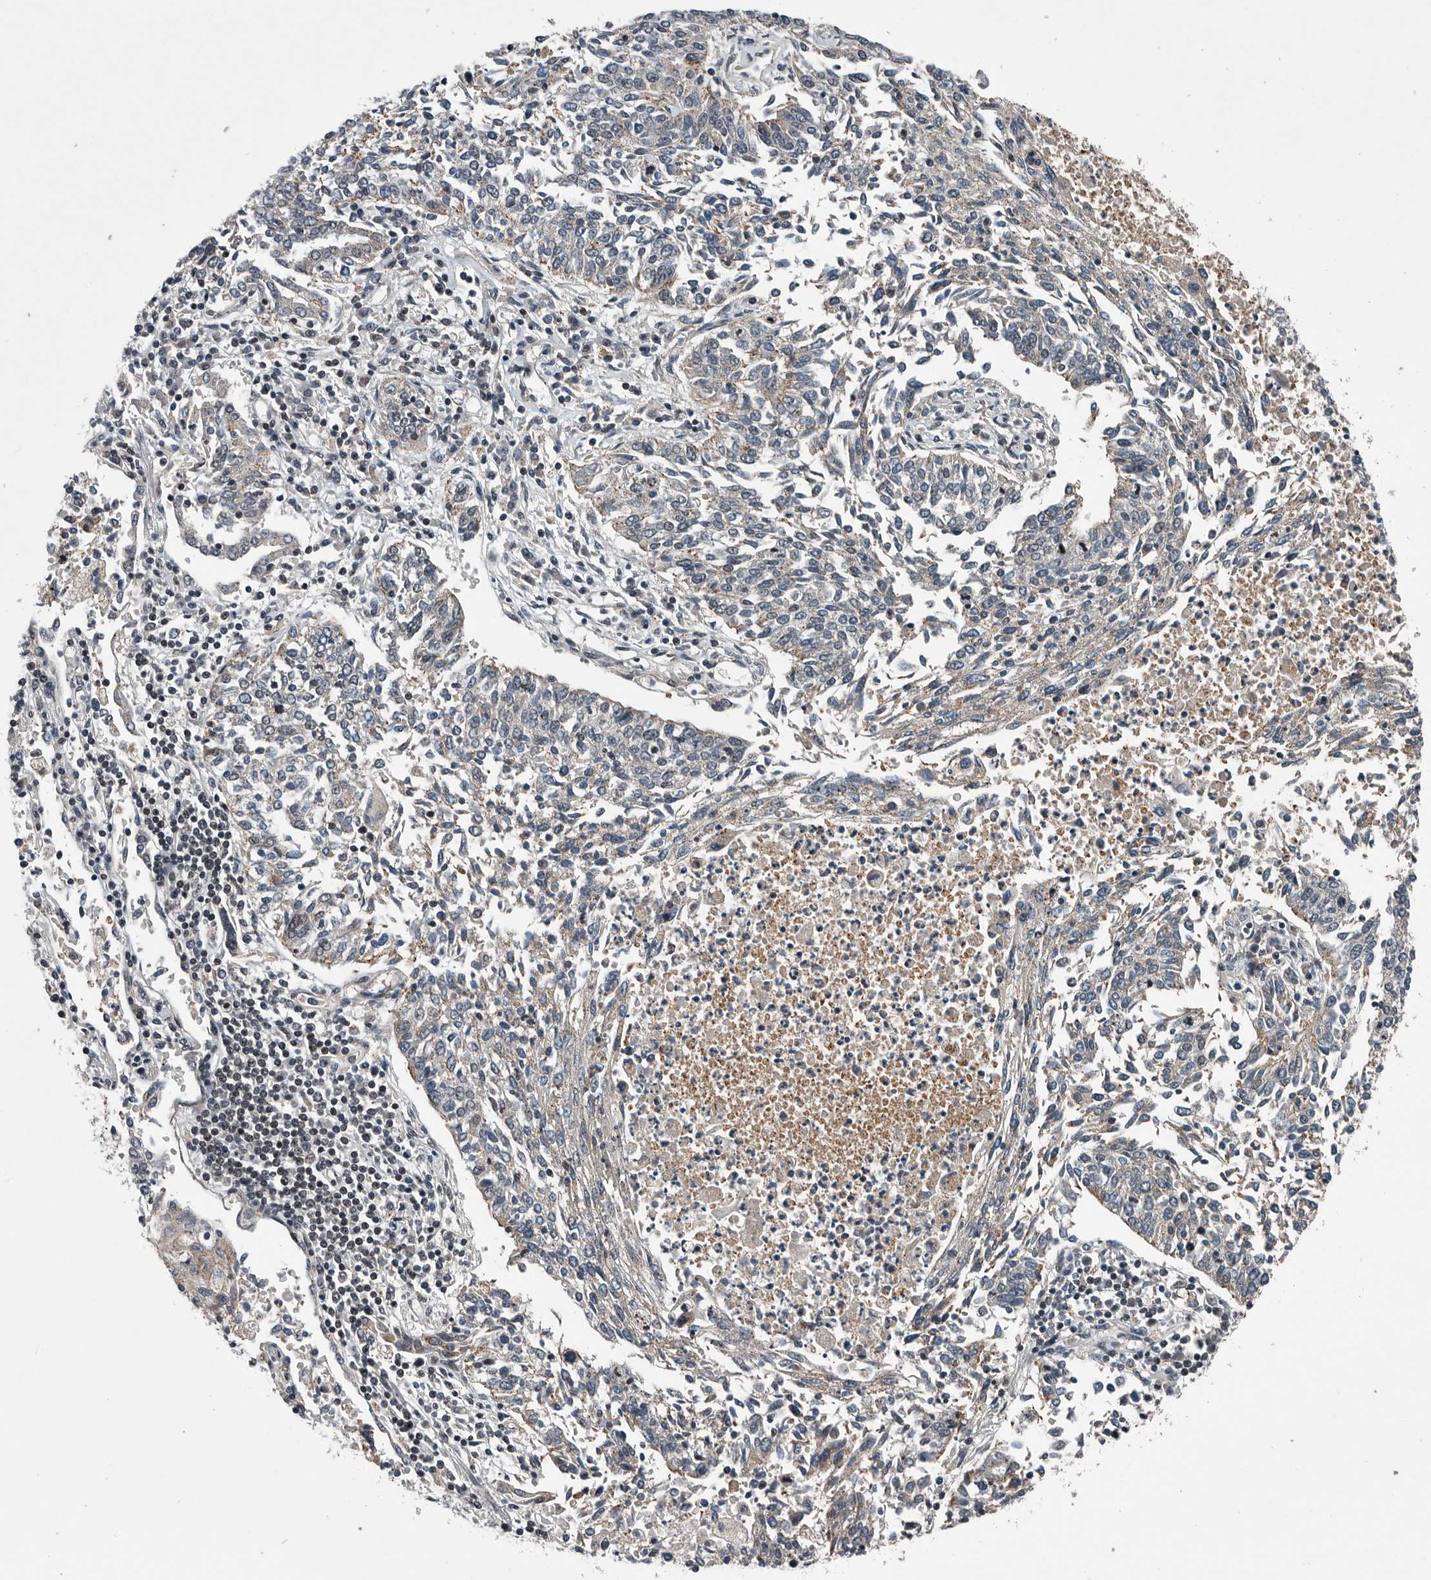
{"staining": {"intensity": "negative", "quantity": "none", "location": "none"}, "tissue": "lung cancer", "cell_type": "Tumor cells", "image_type": "cancer", "snomed": [{"axis": "morphology", "description": "Normal tissue, NOS"}, {"axis": "morphology", "description": "Squamous cell carcinoma, NOS"}, {"axis": "topography", "description": "Cartilage tissue"}, {"axis": "topography", "description": "Lung"}, {"axis": "topography", "description": "Peripheral nerve tissue"}], "caption": "Histopathology image shows no protein positivity in tumor cells of lung squamous cell carcinoma tissue.", "gene": "SENP7", "patient": {"sex": "female", "age": 49}}